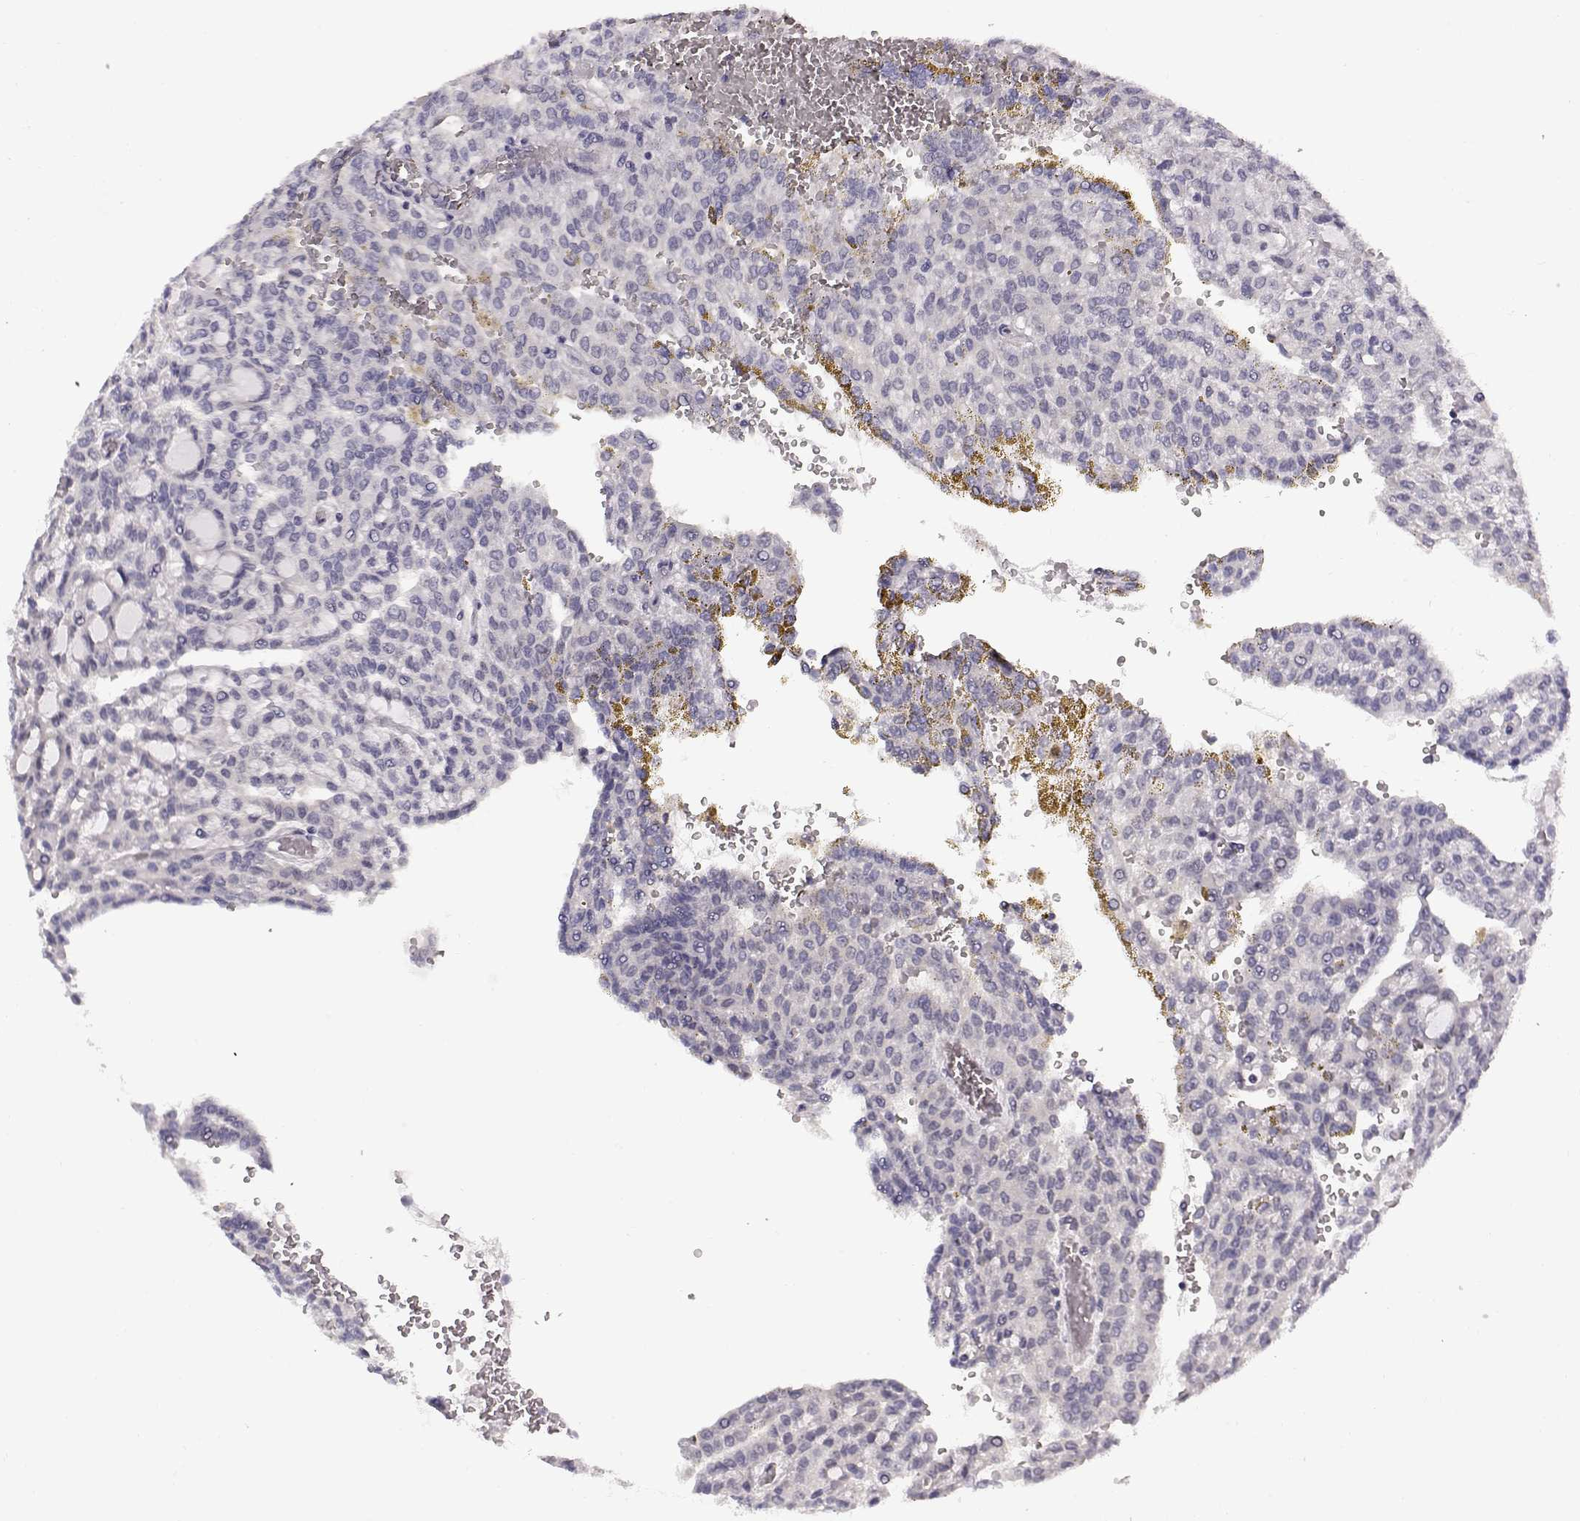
{"staining": {"intensity": "negative", "quantity": "none", "location": "none"}, "tissue": "renal cancer", "cell_type": "Tumor cells", "image_type": "cancer", "snomed": [{"axis": "morphology", "description": "Adenocarcinoma, NOS"}, {"axis": "topography", "description": "Kidney"}], "caption": "Immunohistochemical staining of renal cancer displays no significant staining in tumor cells.", "gene": "C10orf62", "patient": {"sex": "male", "age": 63}}